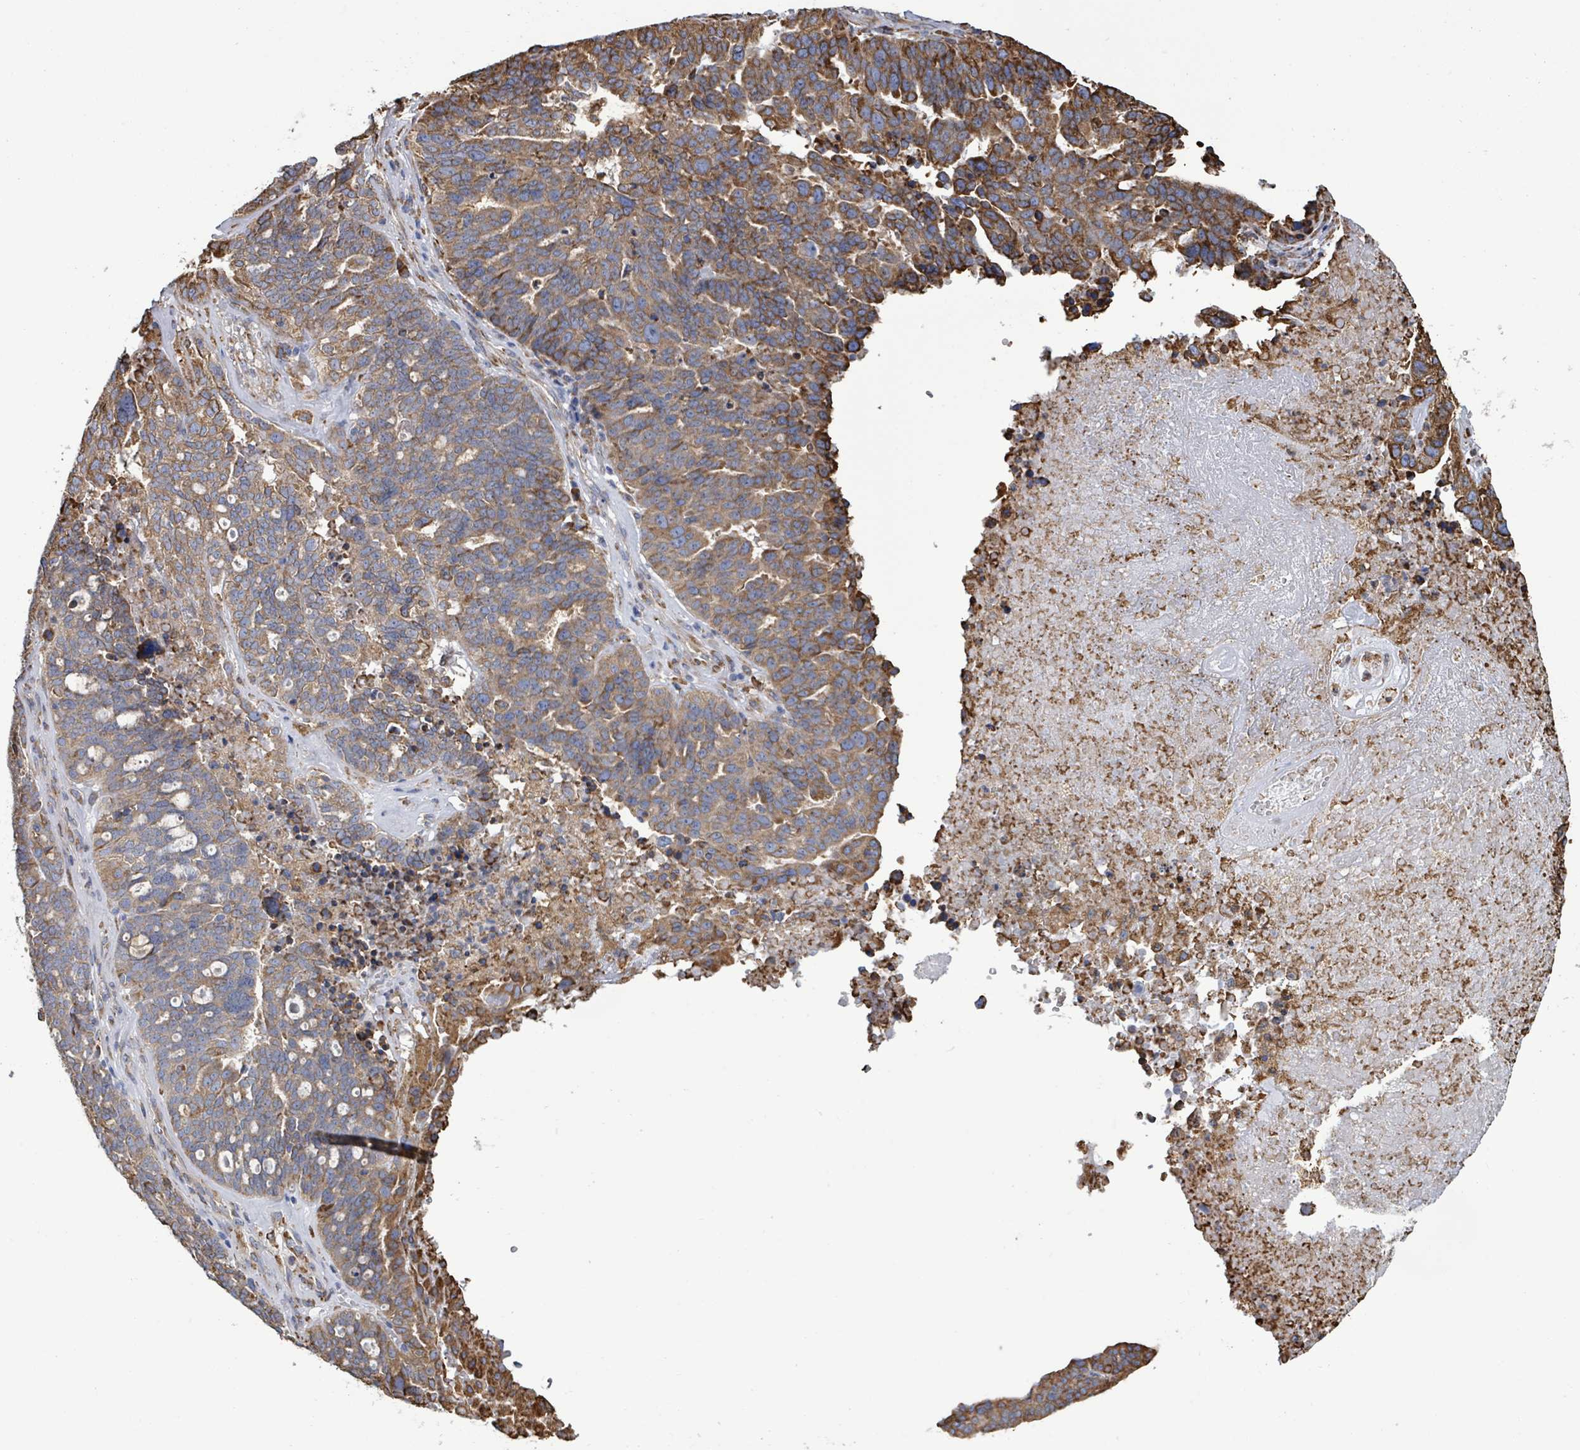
{"staining": {"intensity": "moderate", "quantity": ">75%", "location": "cytoplasmic/membranous"}, "tissue": "ovarian cancer", "cell_type": "Tumor cells", "image_type": "cancer", "snomed": [{"axis": "morphology", "description": "Cystadenocarcinoma, serous, NOS"}, {"axis": "topography", "description": "Ovary"}], "caption": "Immunohistochemical staining of human serous cystadenocarcinoma (ovarian) exhibits moderate cytoplasmic/membranous protein positivity in about >75% of tumor cells.", "gene": "RFPL4A", "patient": {"sex": "female", "age": 59}}